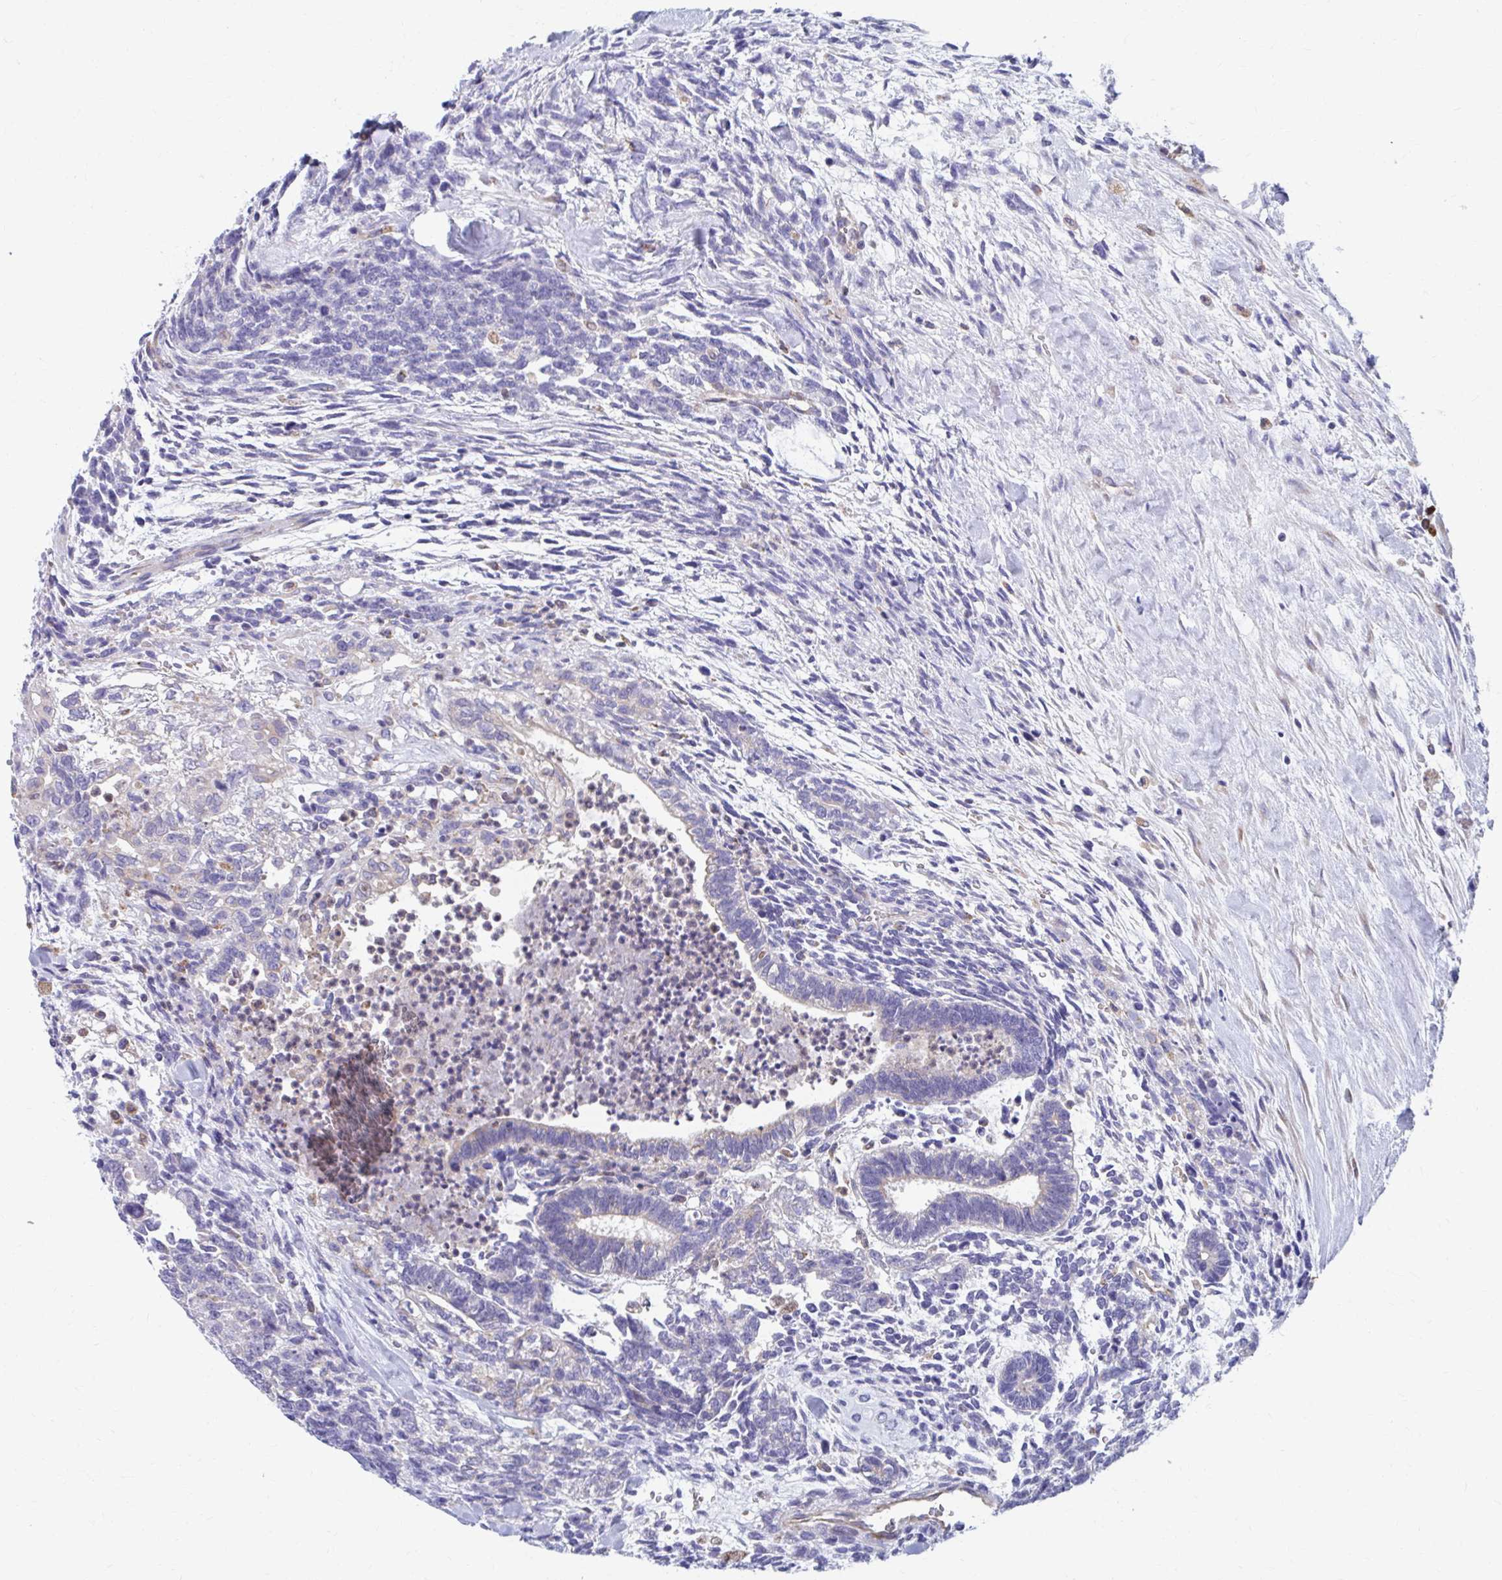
{"staining": {"intensity": "negative", "quantity": "none", "location": "none"}, "tissue": "testis cancer", "cell_type": "Tumor cells", "image_type": "cancer", "snomed": [{"axis": "morphology", "description": "Carcinoma, Embryonal, NOS"}, {"axis": "topography", "description": "Testis"}], "caption": "An IHC histopathology image of embryonal carcinoma (testis) is shown. There is no staining in tumor cells of embryonal carcinoma (testis).", "gene": "FKBP2", "patient": {"sex": "male", "age": 23}}